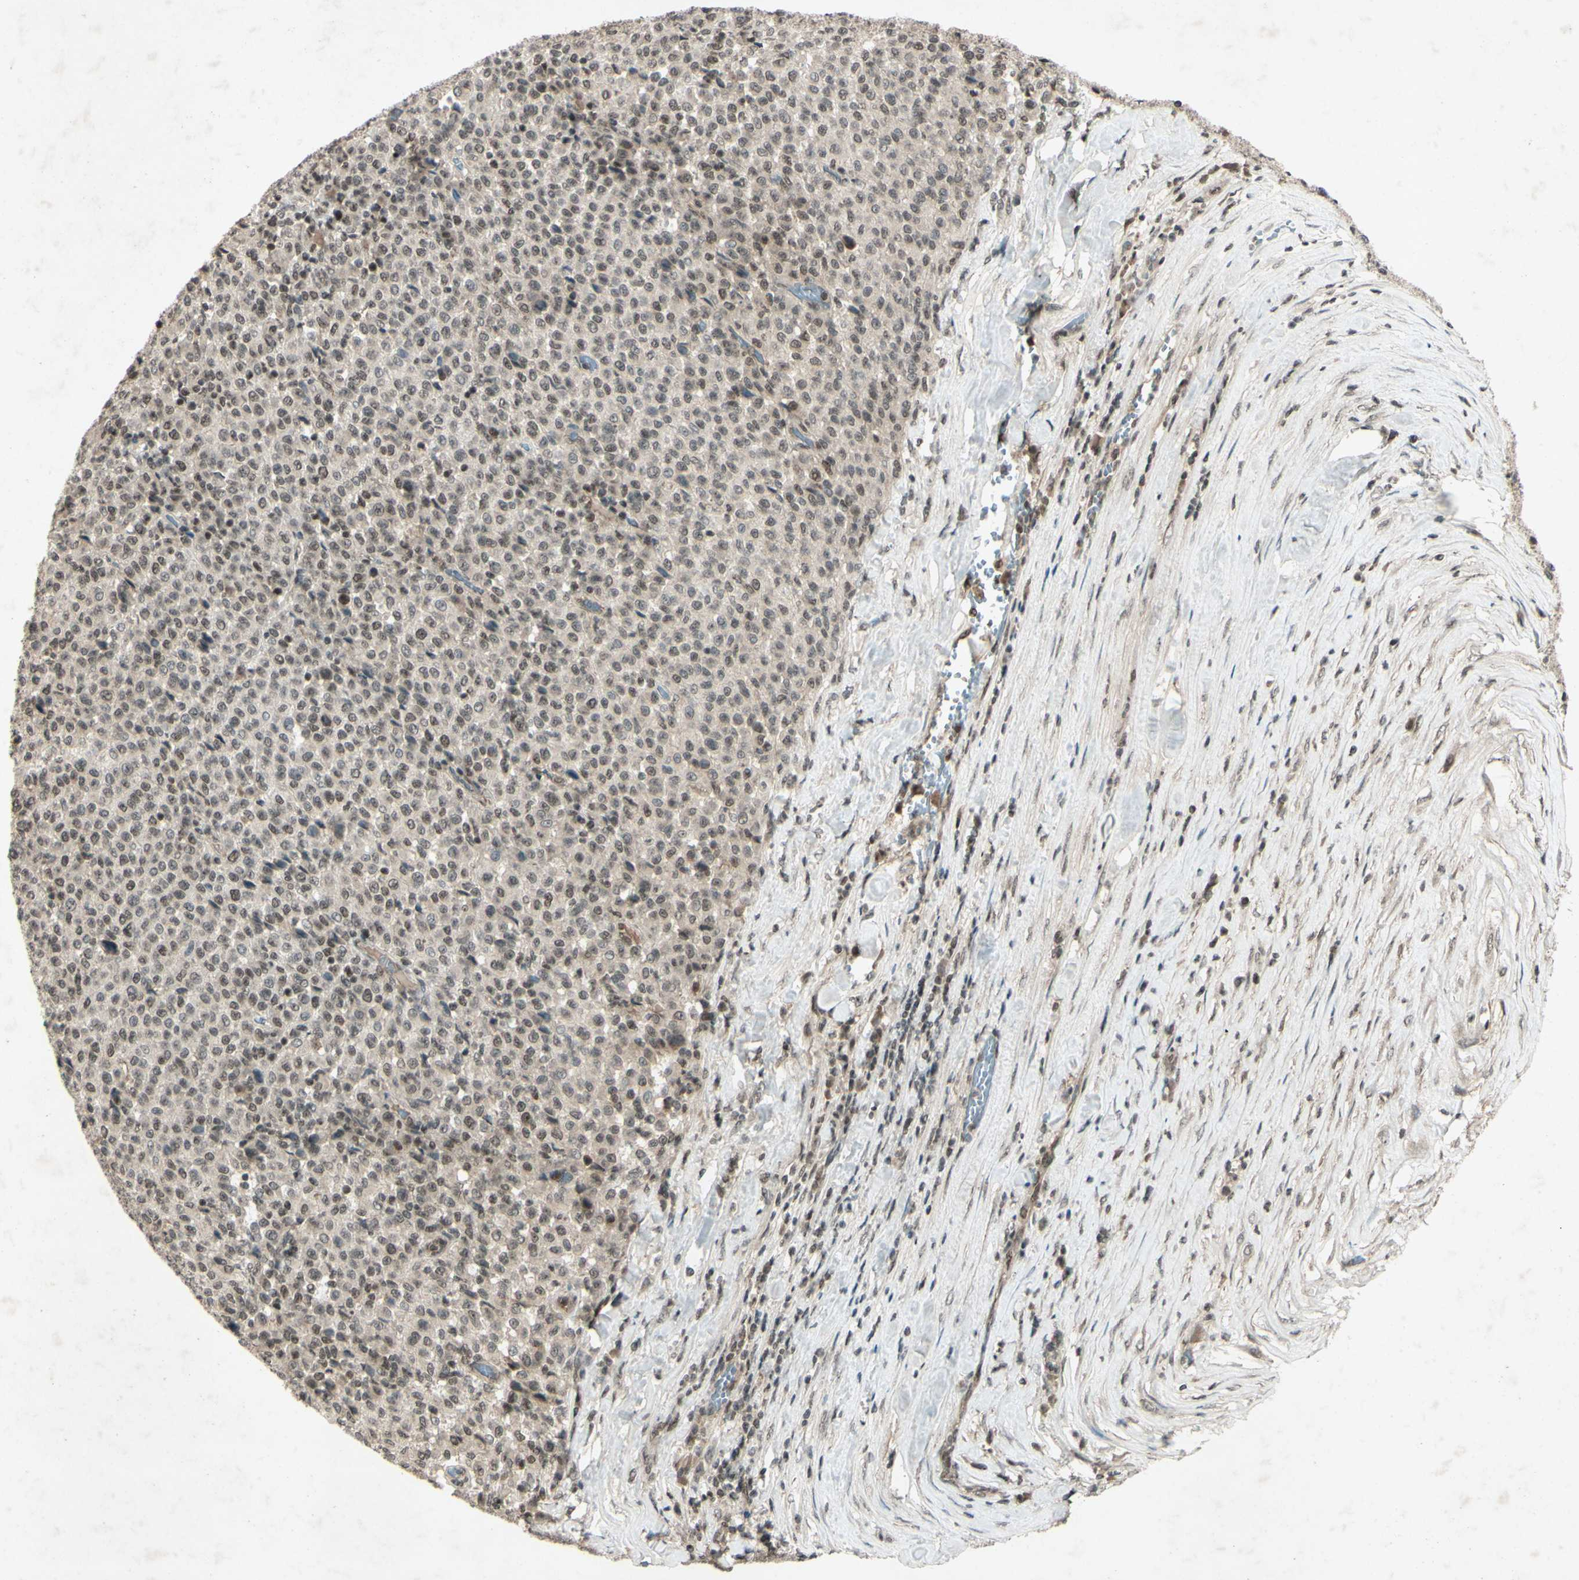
{"staining": {"intensity": "weak", "quantity": ">75%", "location": "nuclear"}, "tissue": "melanoma", "cell_type": "Tumor cells", "image_type": "cancer", "snomed": [{"axis": "morphology", "description": "Malignant melanoma, Metastatic site"}, {"axis": "topography", "description": "Pancreas"}], "caption": "This is a micrograph of IHC staining of malignant melanoma (metastatic site), which shows weak staining in the nuclear of tumor cells.", "gene": "SNW1", "patient": {"sex": "female", "age": 30}}